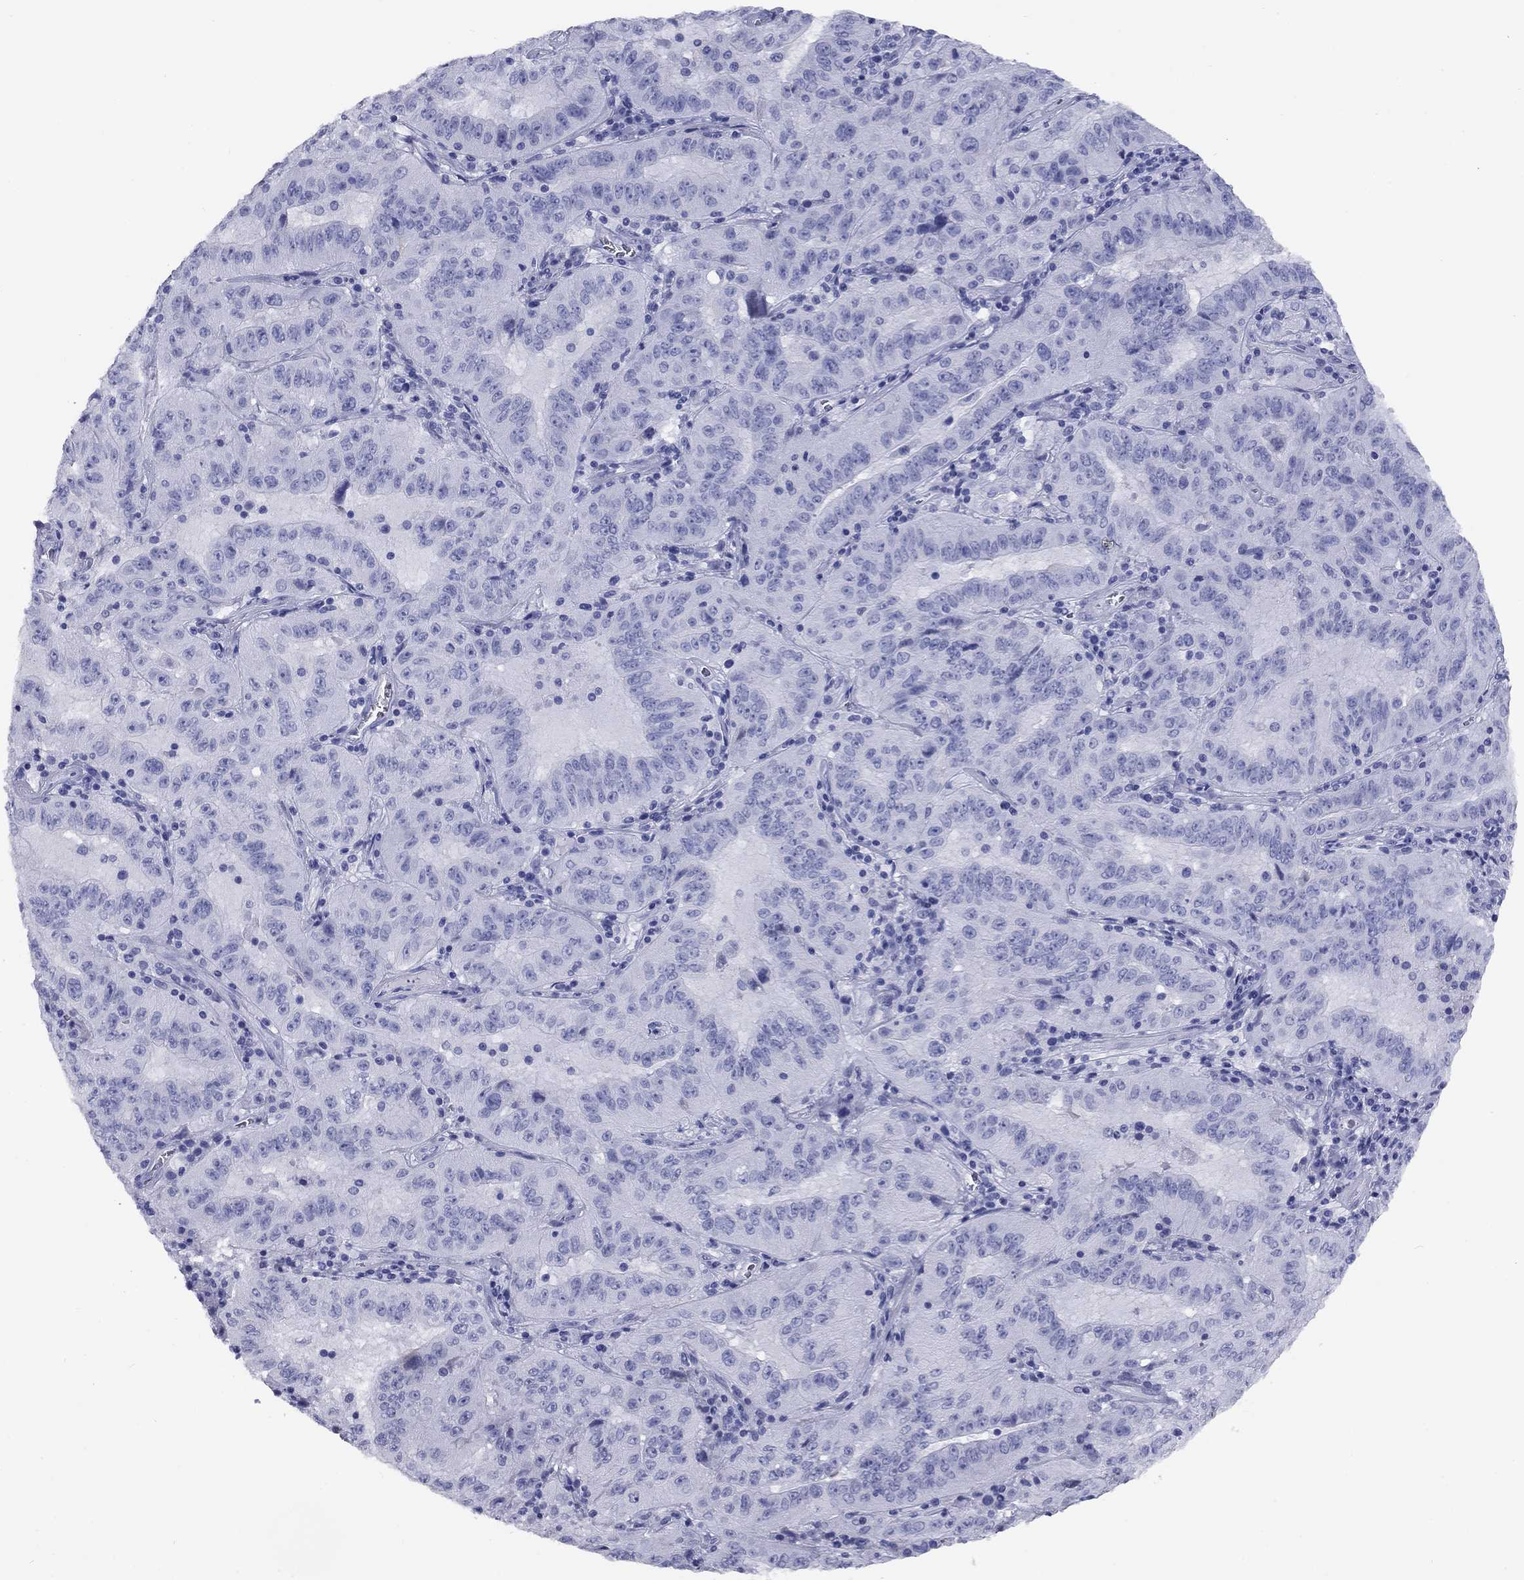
{"staining": {"intensity": "negative", "quantity": "none", "location": "none"}, "tissue": "pancreatic cancer", "cell_type": "Tumor cells", "image_type": "cancer", "snomed": [{"axis": "morphology", "description": "Adenocarcinoma, NOS"}, {"axis": "topography", "description": "Pancreas"}], "caption": "DAB immunohistochemical staining of pancreatic cancer demonstrates no significant expression in tumor cells.", "gene": "NPPA", "patient": {"sex": "male", "age": 63}}